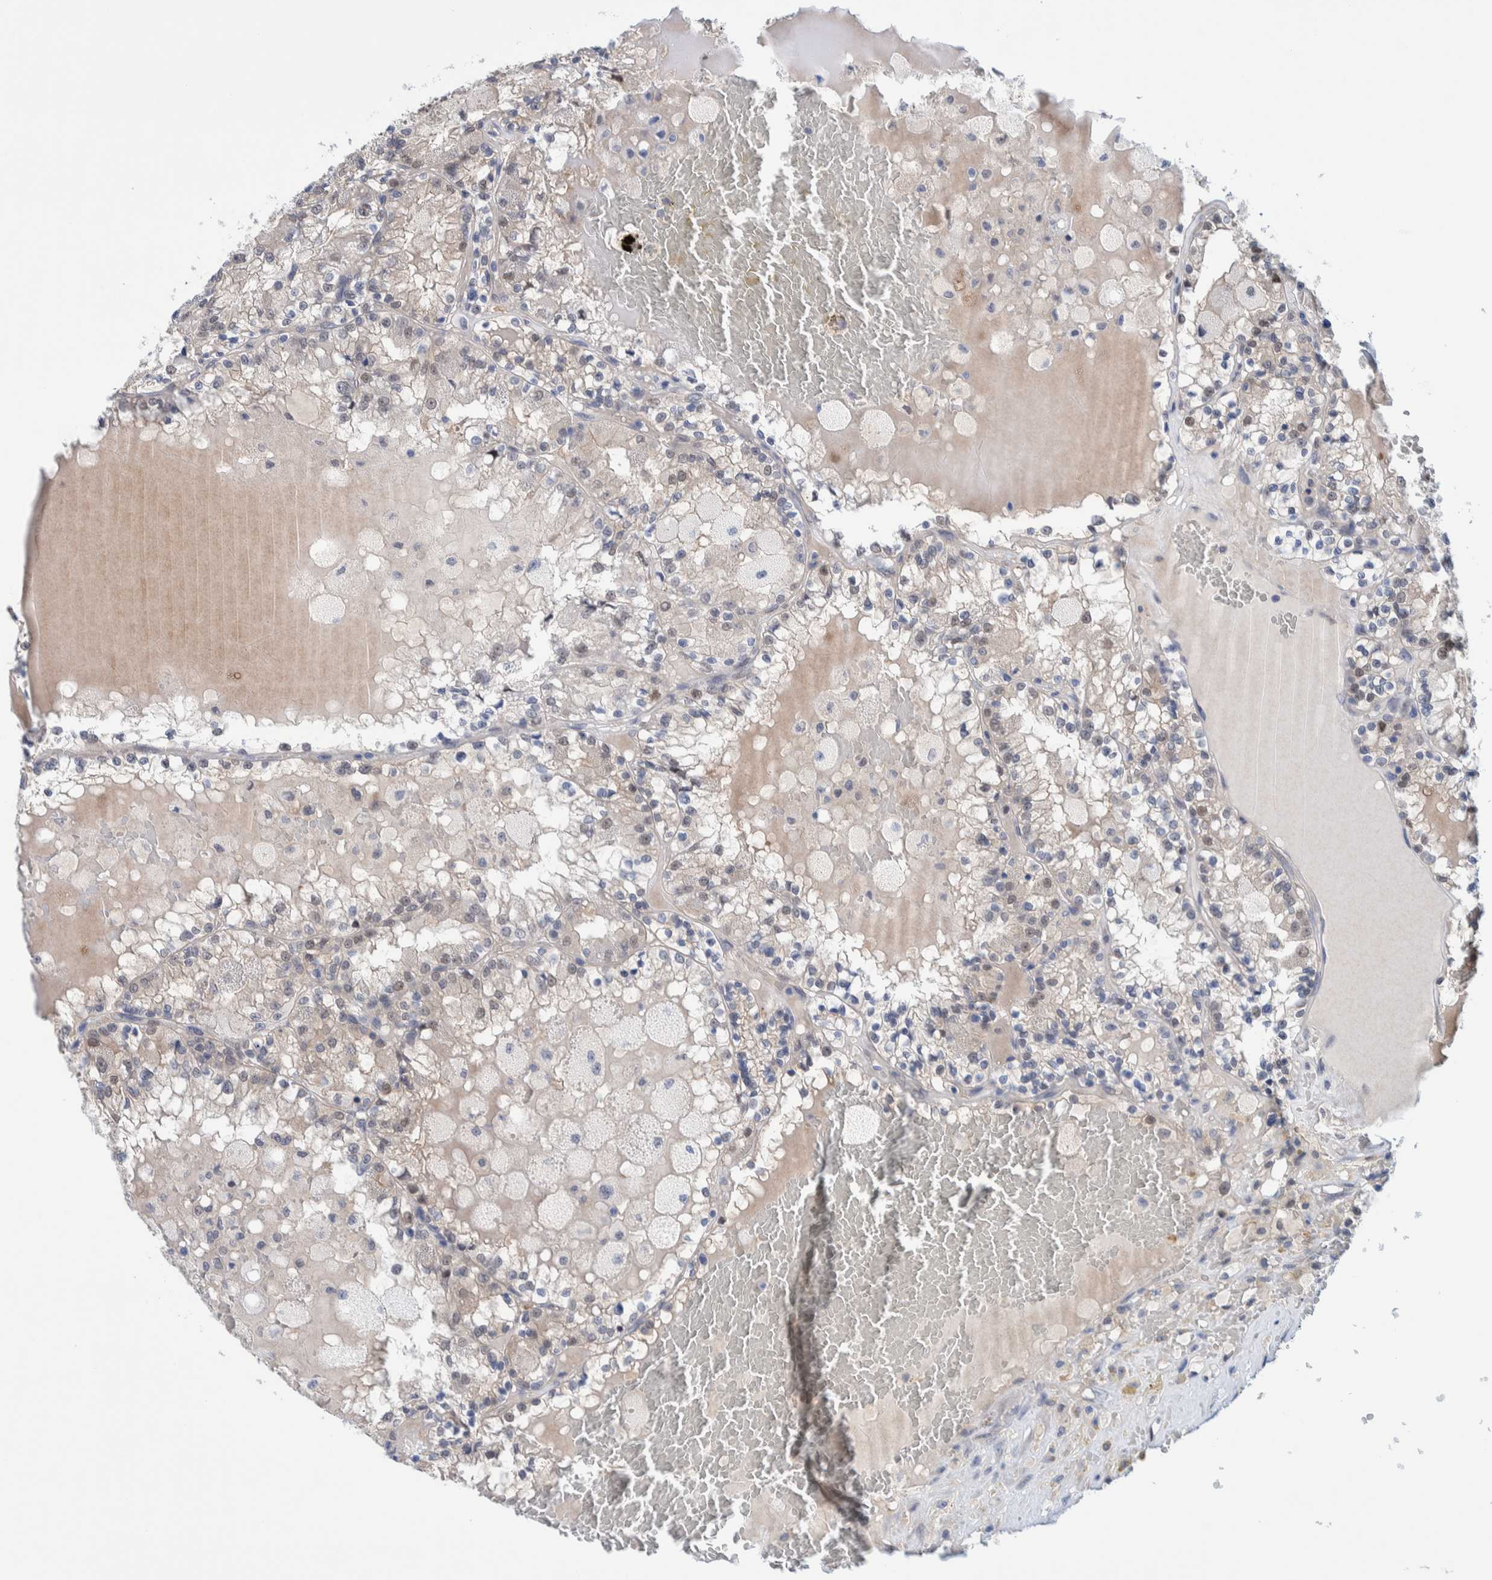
{"staining": {"intensity": "weak", "quantity": "<25%", "location": "nuclear"}, "tissue": "renal cancer", "cell_type": "Tumor cells", "image_type": "cancer", "snomed": [{"axis": "morphology", "description": "Adenocarcinoma, NOS"}, {"axis": "topography", "description": "Kidney"}], "caption": "Renal cancer (adenocarcinoma) was stained to show a protein in brown. There is no significant positivity in tumor cells.", "gene": "PFAS", "patient": {"sex": "female", "age": 56}}